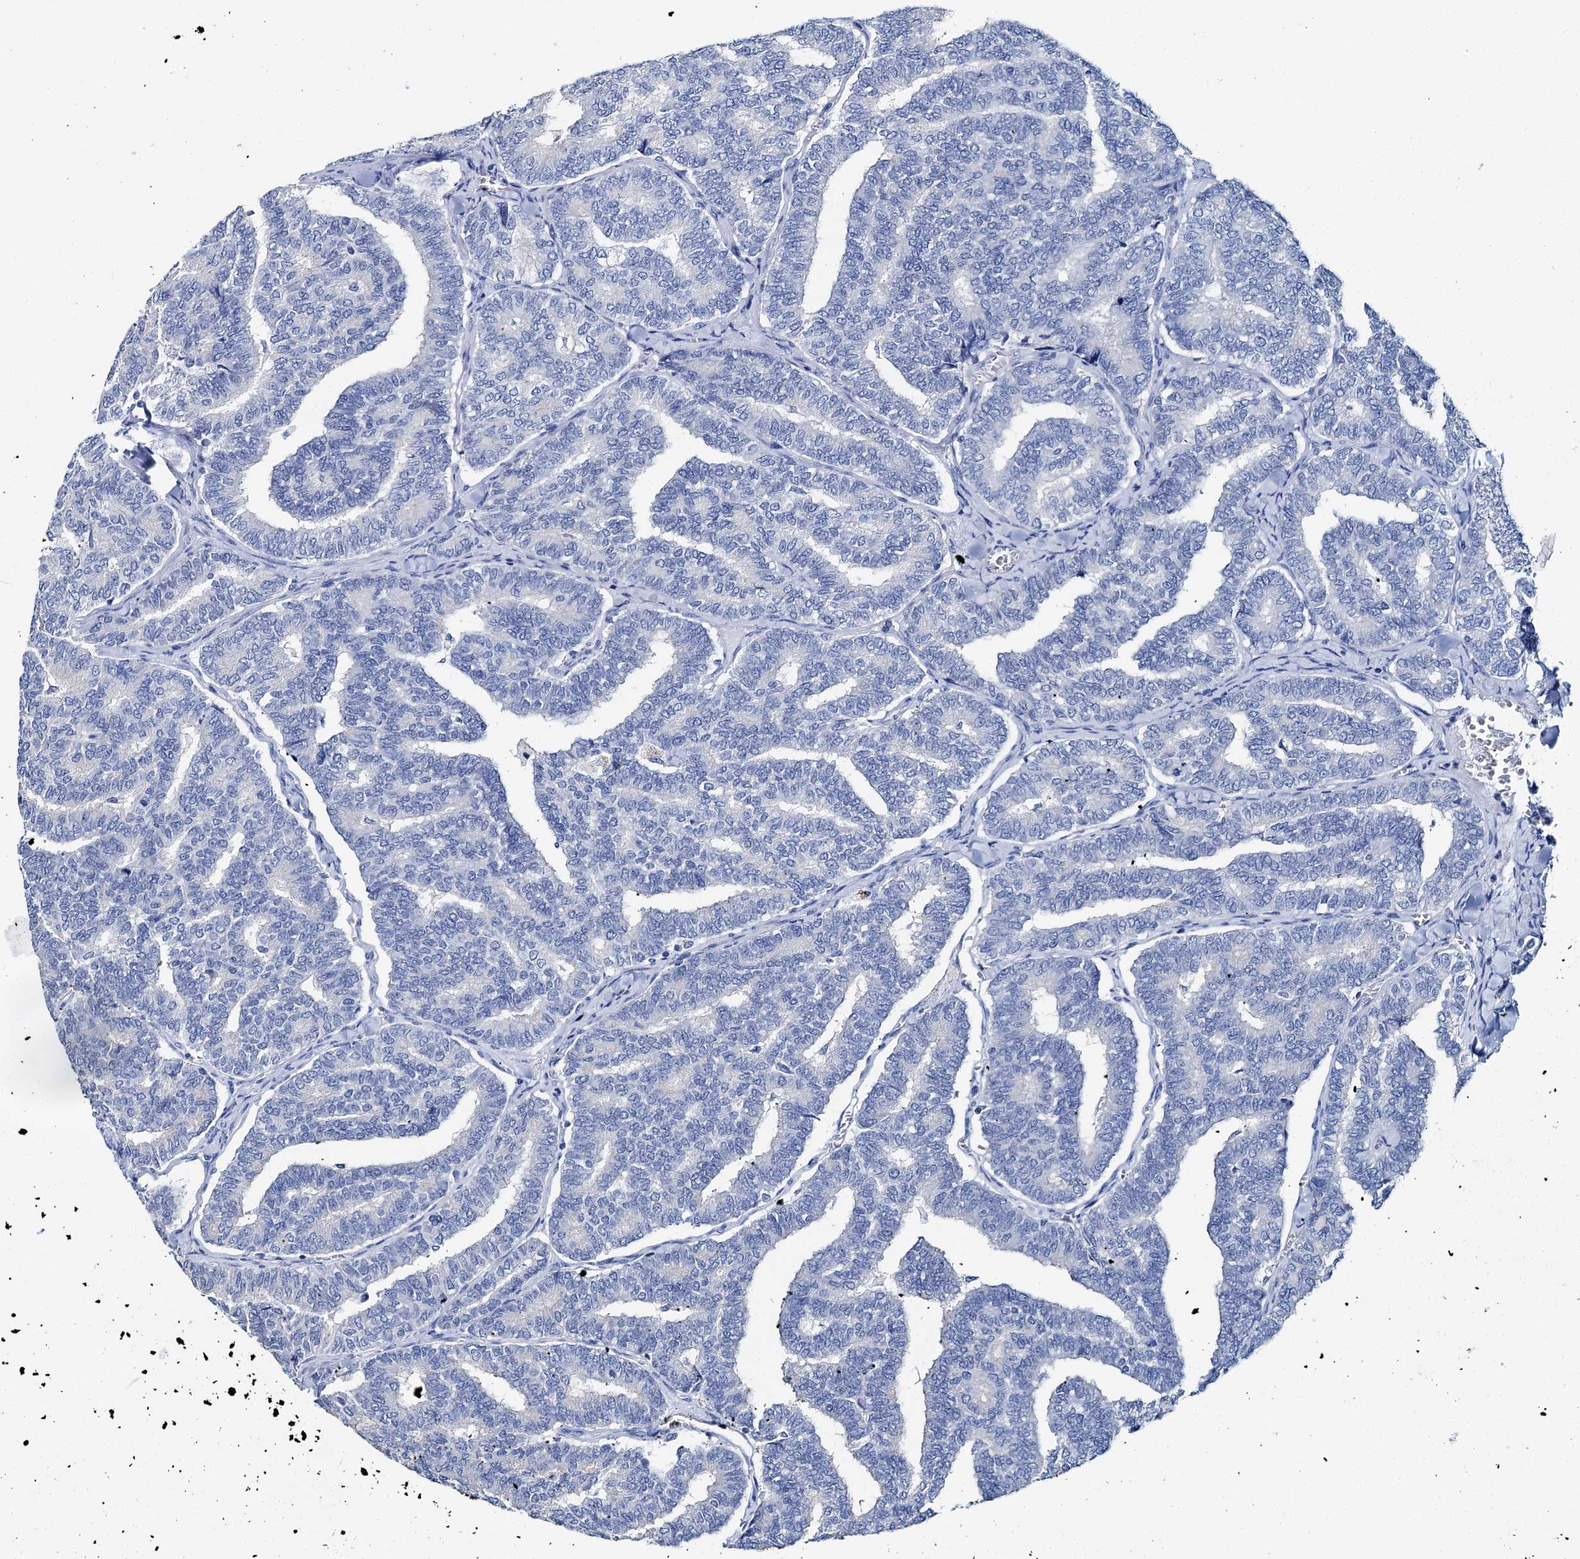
{"staining": {"intensity": "negative", "quantity": "none", "location": "none"}, "tissue": "thyroid cancer", "cell_type": "Tumor cells", "image_type": "cancer", "snomed": [{"axis": "morphology", "description": "Papillary adenocarcinoma, NOS"}, {"axis": "topography", "description": "Thyroid gland"}], "caption": "A histopathology image of human thyroid cancer (papillary adenocarcinoma) is negative for staining in tumor cells.", "gene": "BRINP1", "patient": {"sex": "female", "age": 35}}